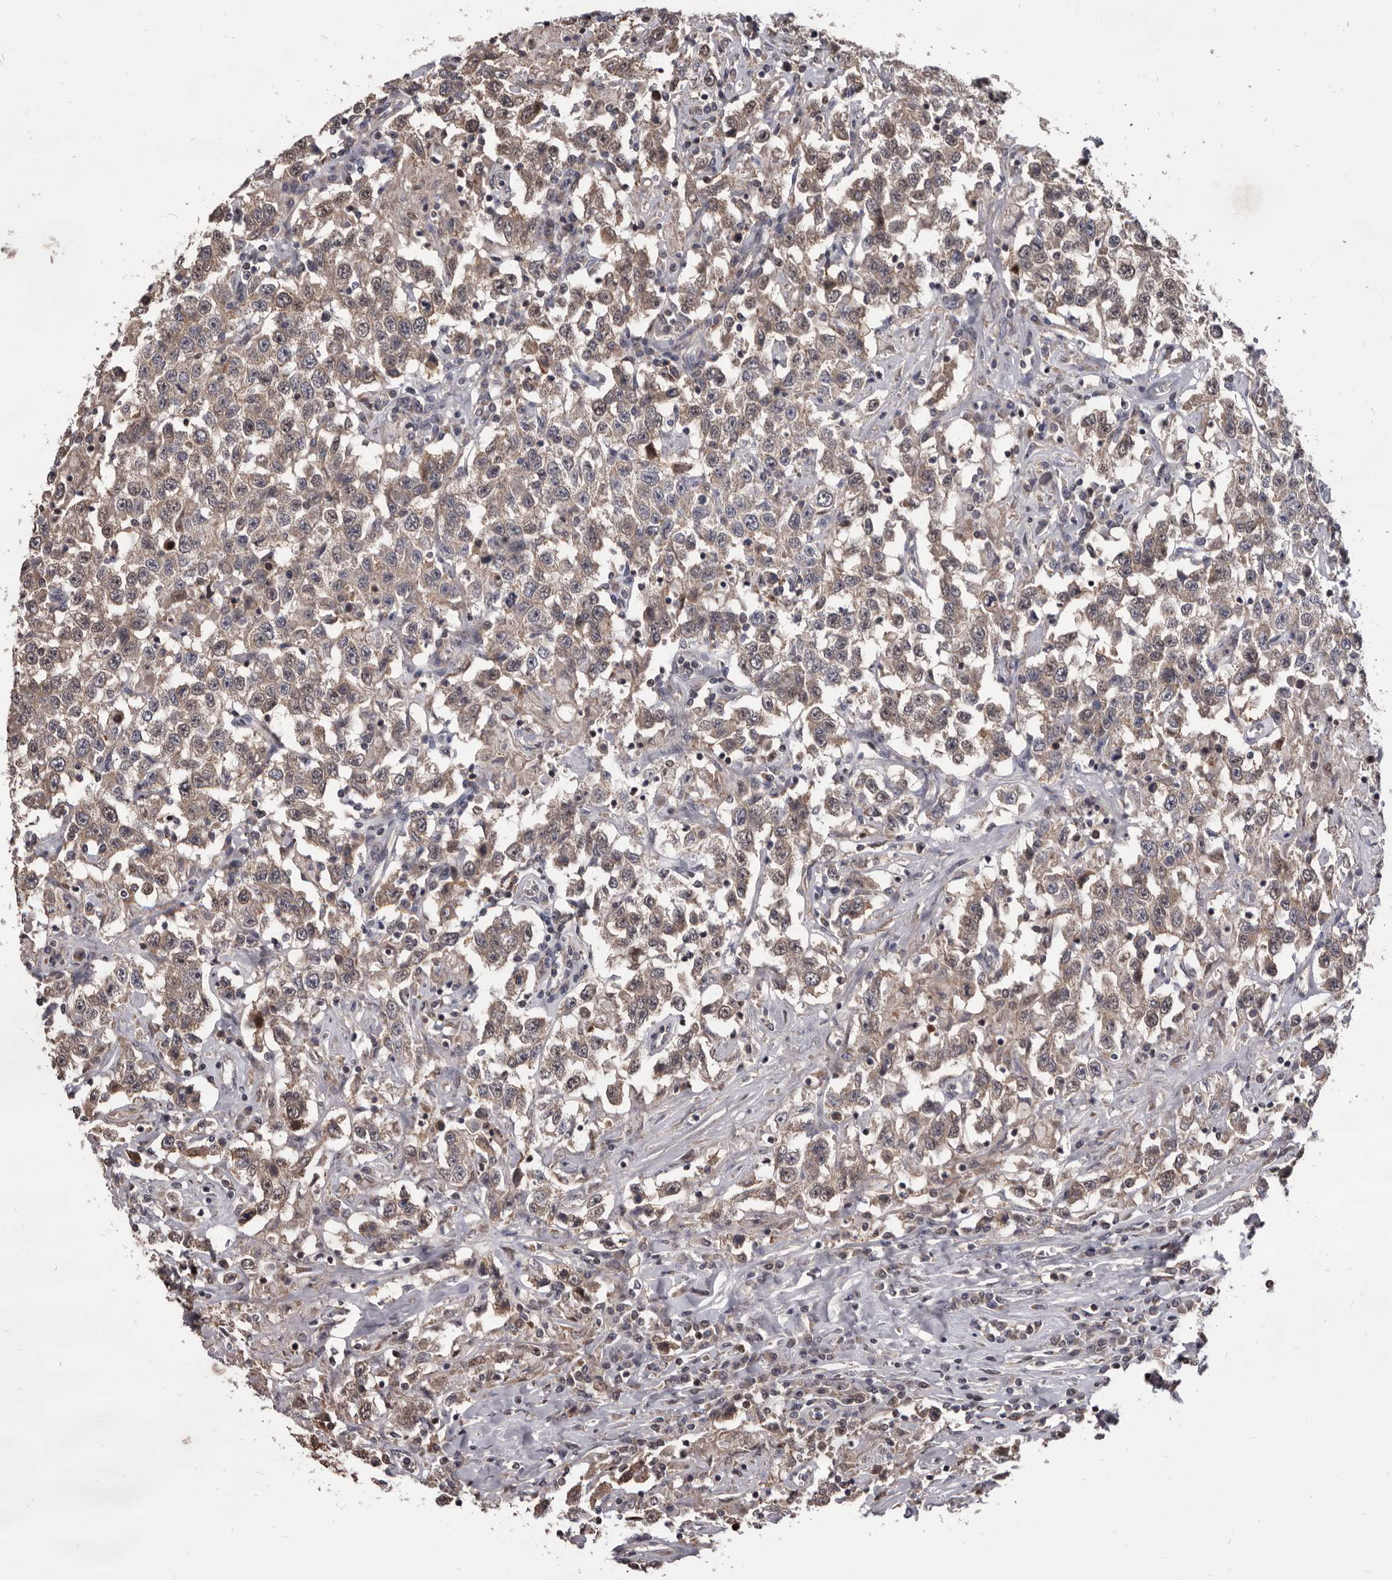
{"staining": {"intensity": "weak", "quantity": ">75%", "location": "cytoplasmic/membranous"}, "tissue": "testis cancer", "cell_type": "Tumor cells", "image_type": "cancer", "snomed": [{"axis": "morphology", "description": "Seminoma, NOS"}, {"axis": "topography", "description": "Testis"}], "caption": "Immunohistochemical staining of testis cancer displays low levels of weak cytoplasmic/membranous staining in approximately >75% of tumor cells. (brown staining indicates protein expression, while blue staining denotes nuclei).", "gene": "MAP3K14", "patient": {"sex": "male", "age": 41}}